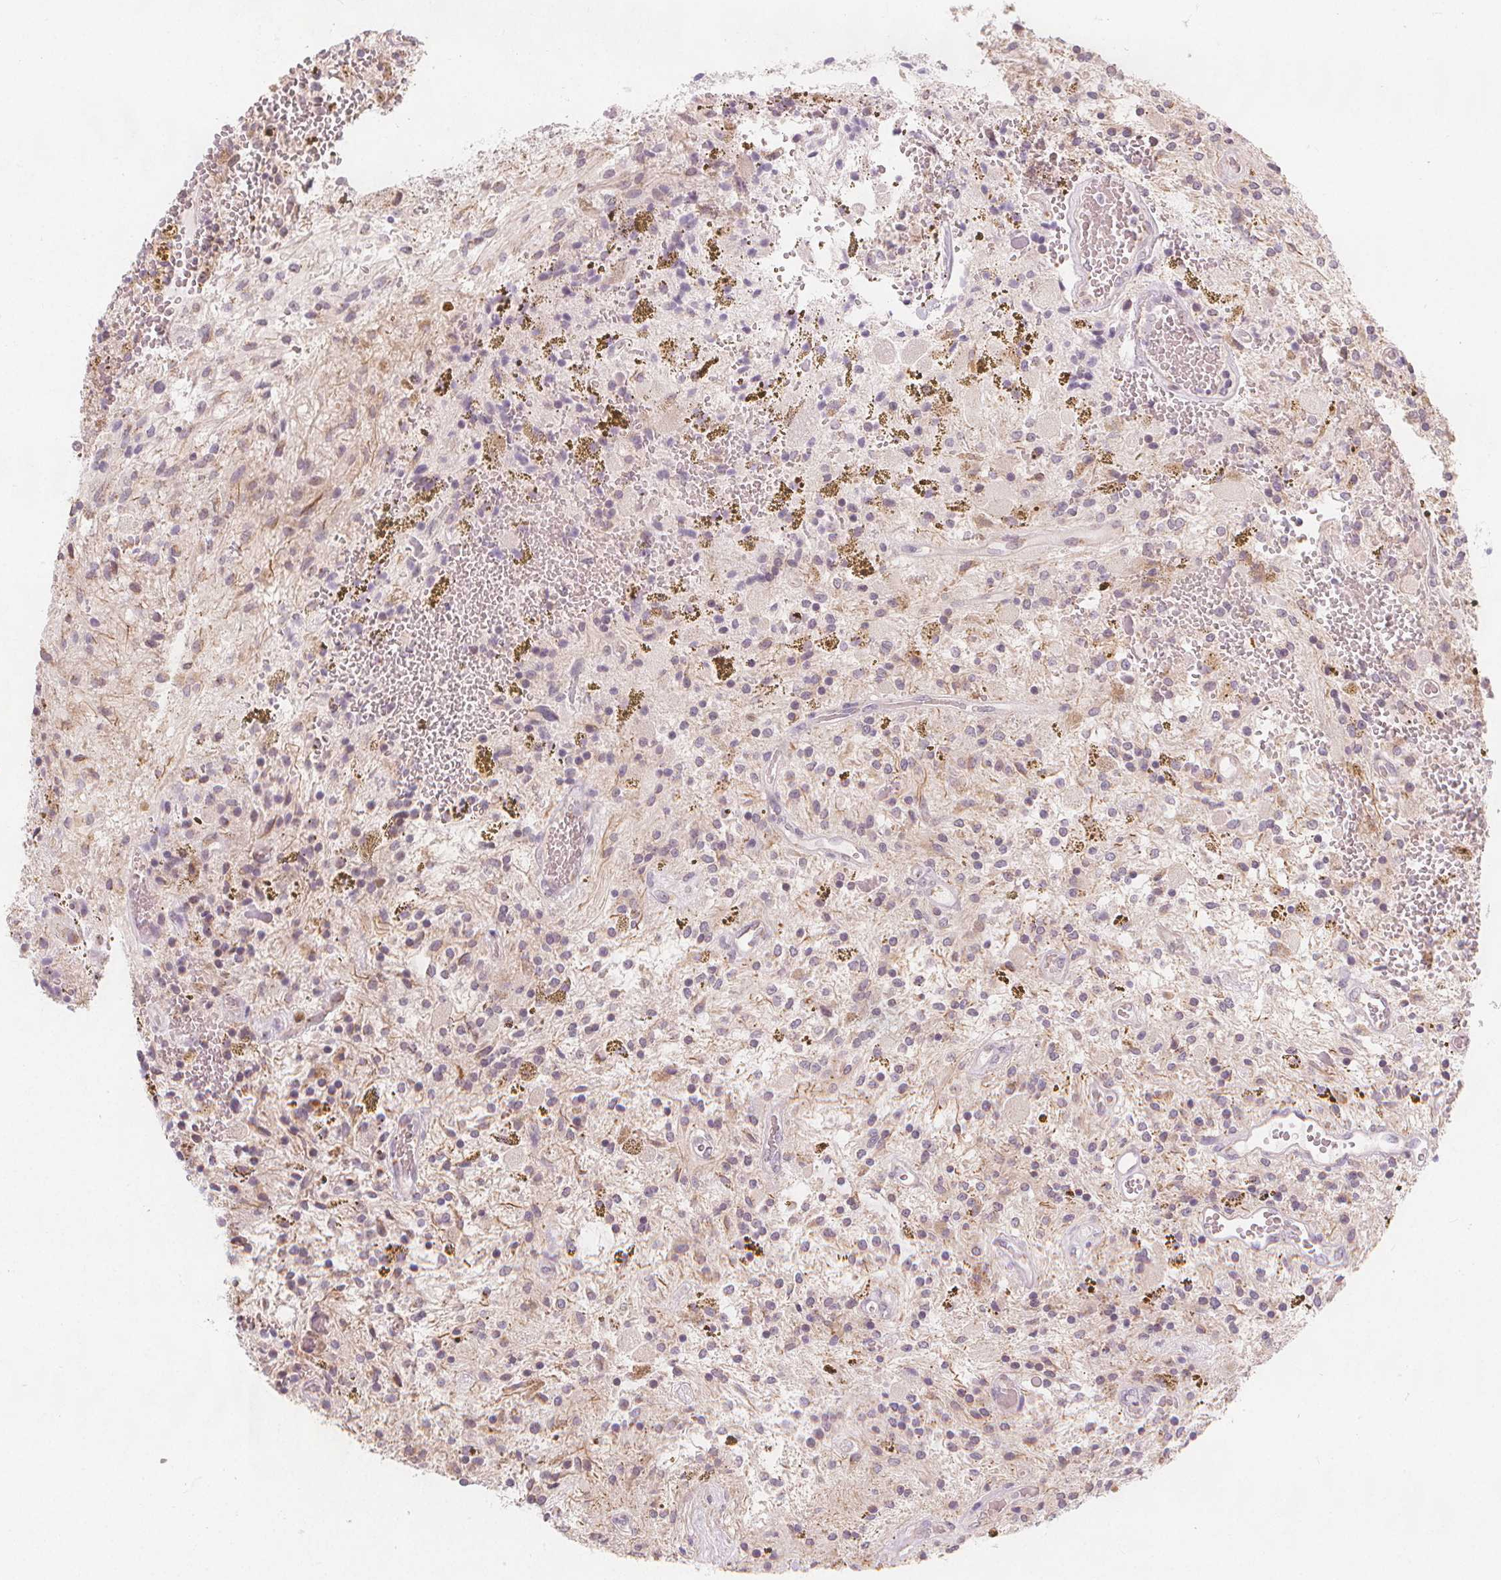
{"staining": {"intensity": "negative", "quantity": "none", "location": "none"}, "tissue": "glioma", "cell_type": "Tumor cells", "image_type": "cancer", "snomed": [{"axis": "morphology", "description": "Glioma, malignant, Low grade"}, {"axis": "topography", "description": "Cerebellum"}], "caption": "Human glioma stained for a protein using IHC reveals no positivity in tumor cells.", "gene": "TIPIN", "patient": {"sex": "female", "age": 14}}